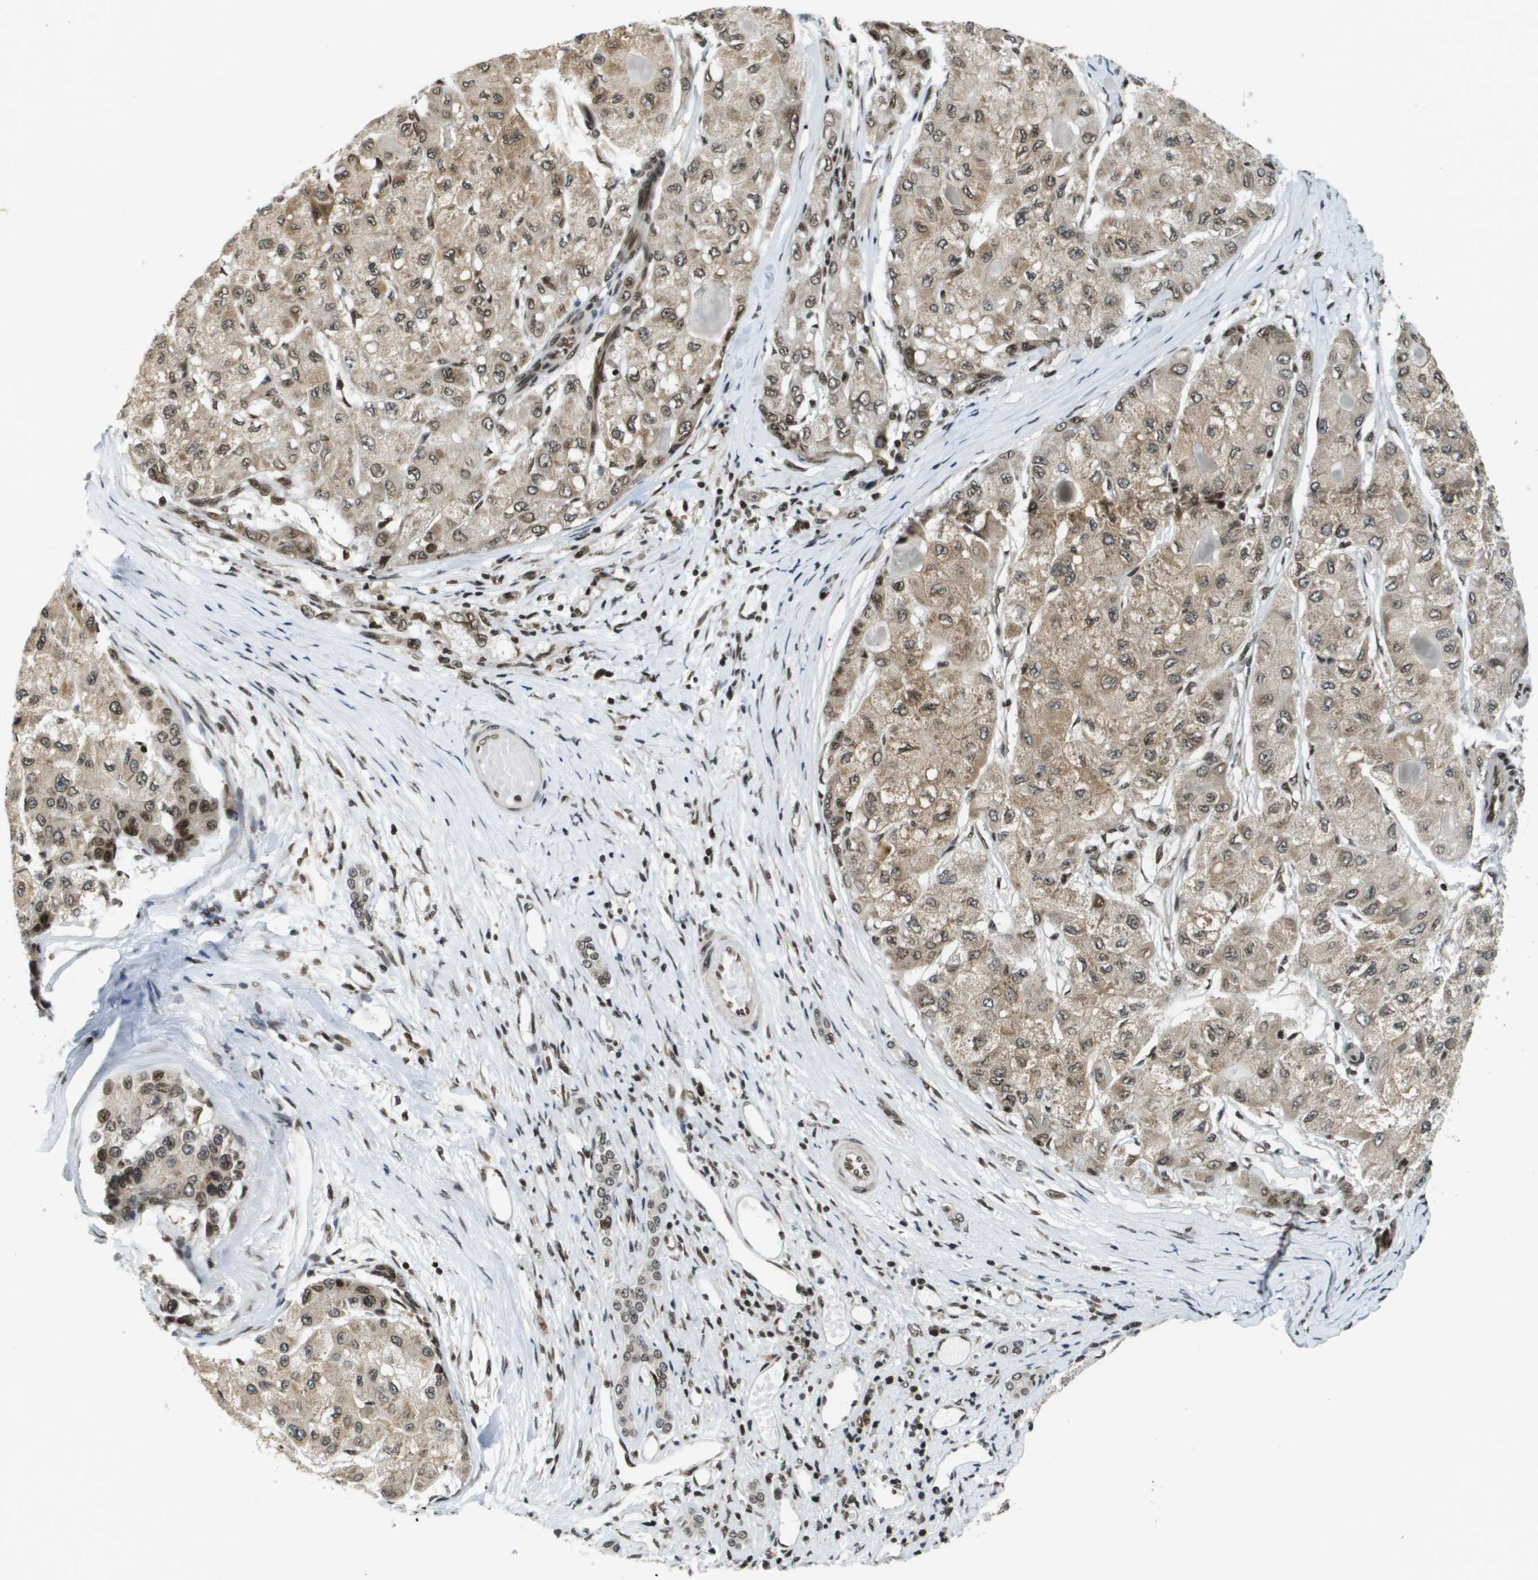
{"staining": {"intensity": "weak", "quantity": "25%-75%", "location": "cytoplasmic/membranous,nuclear"}, "tissue": "liver cancer", "cell_type": "Tumor cells", "image_type": "cancer", "snomed": [{"axis": "morphology", "description": "Carcinoma, Hepatocellular, NOS"}, {"axis": "topography", "description": "Liver"}], "caption": "High-magnification brightfield microscopy of liver cancer (hepatocellular carcinoma) stained with DAB (3,3'-diaminobenzidine) (brown) and counterstained with hematoxylin (blue). tumor cells exhibit weak cytoplasmic/membranous and nuclear staining is appreciated in about25%-75% of cells. Ihc stains the protein in brown and the nuclei are stained blue.", "gene": "RECQL4", "patient": {"sex": "male", "age": 80}}